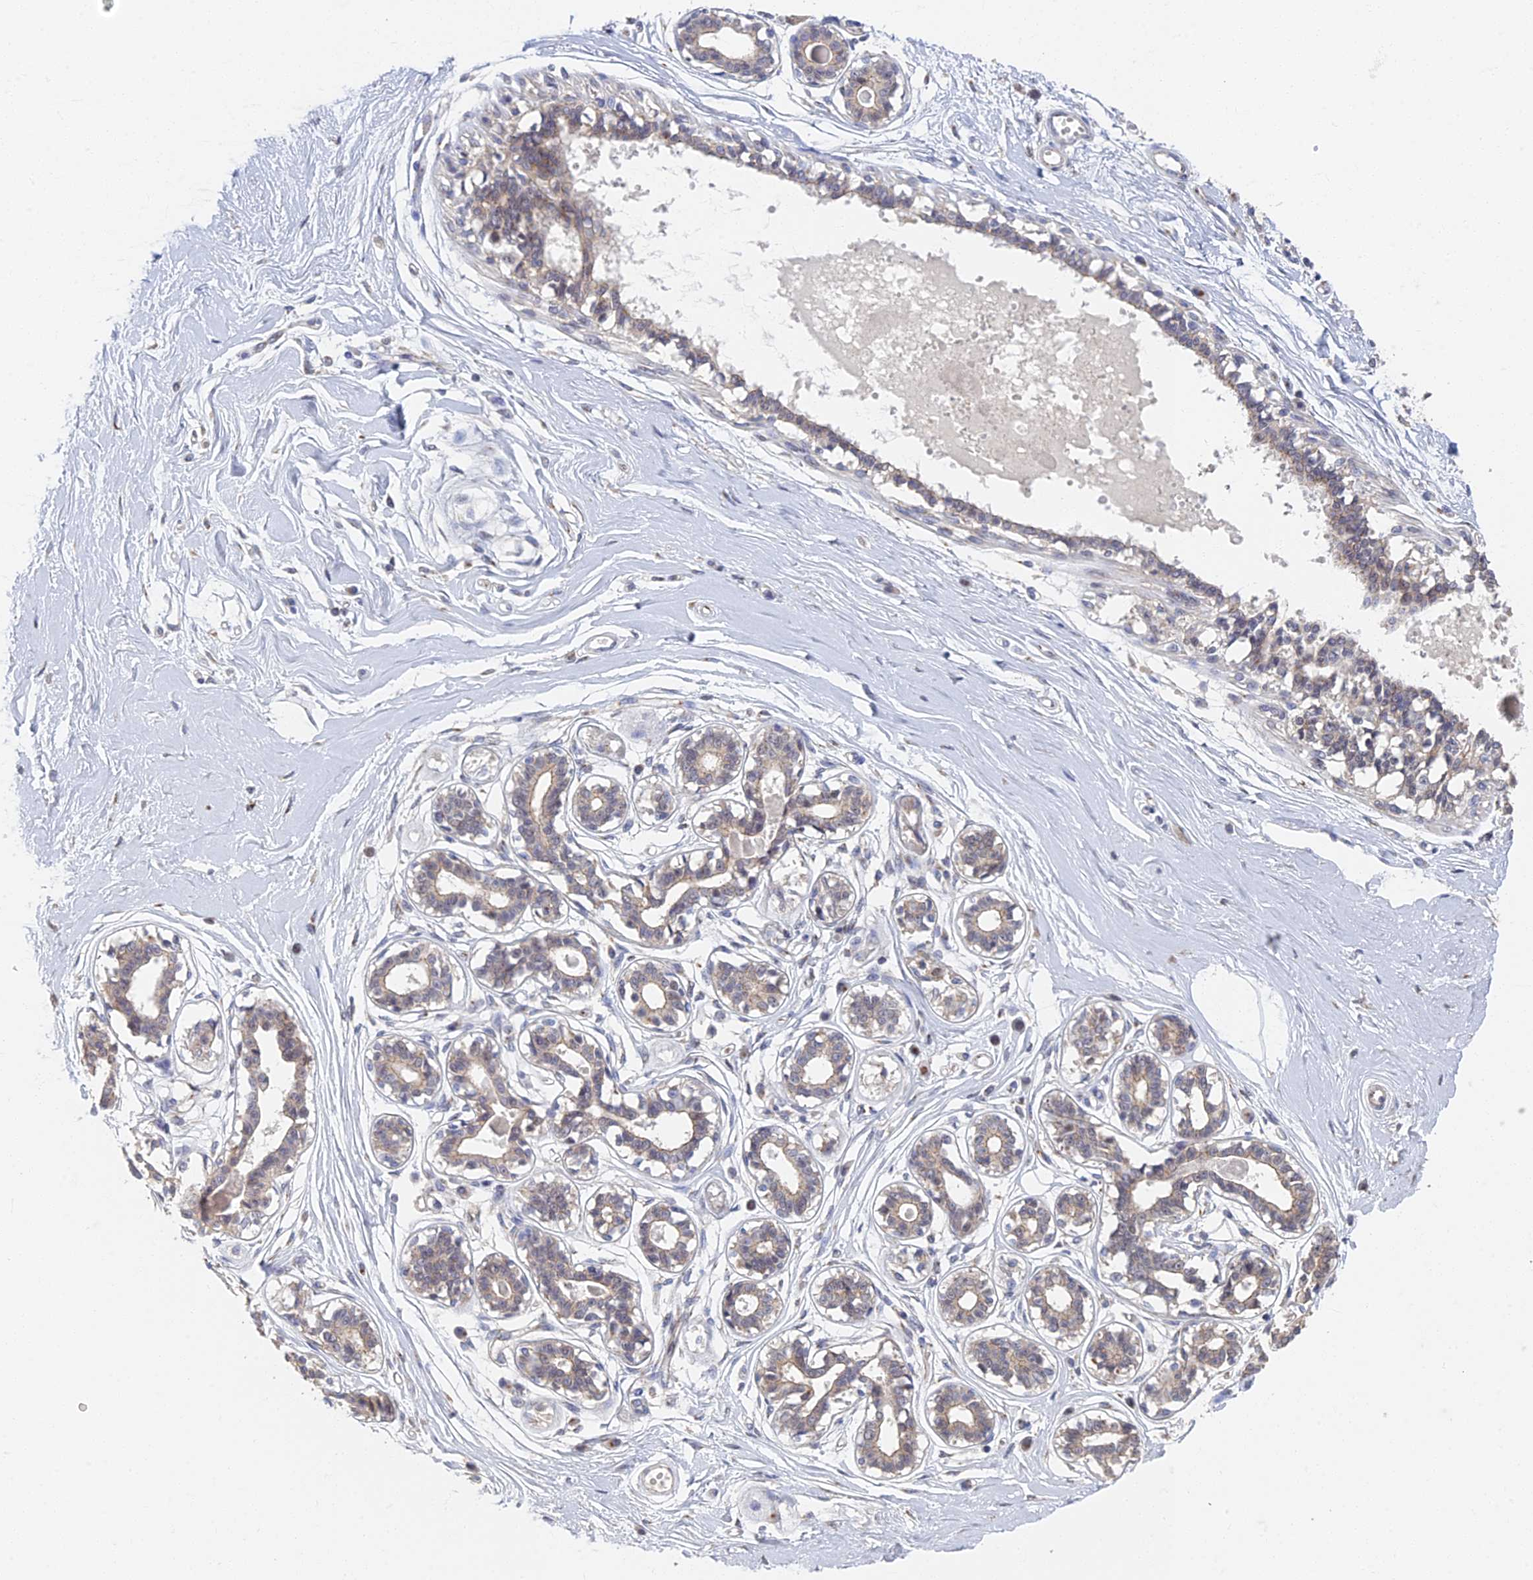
{"staining": {"intensity": "negative", "quantity": "none", "location": "none"}, "tissue": "breast", "cell_type": "Adipocytes", "image_type": "normal", "snomed": [{"axis": "morphology", "description": "Normal tissue, NOS"}, {"axis": "topography", "description": "Breast"}], "caption": "Immunohistochemistry (IHC) image of normal breast: human breast stained with DAB shows no significant protein expression in adipocytes.", "gene": "GPATCH1", "patient": {"sex": "female", "age": 45}}